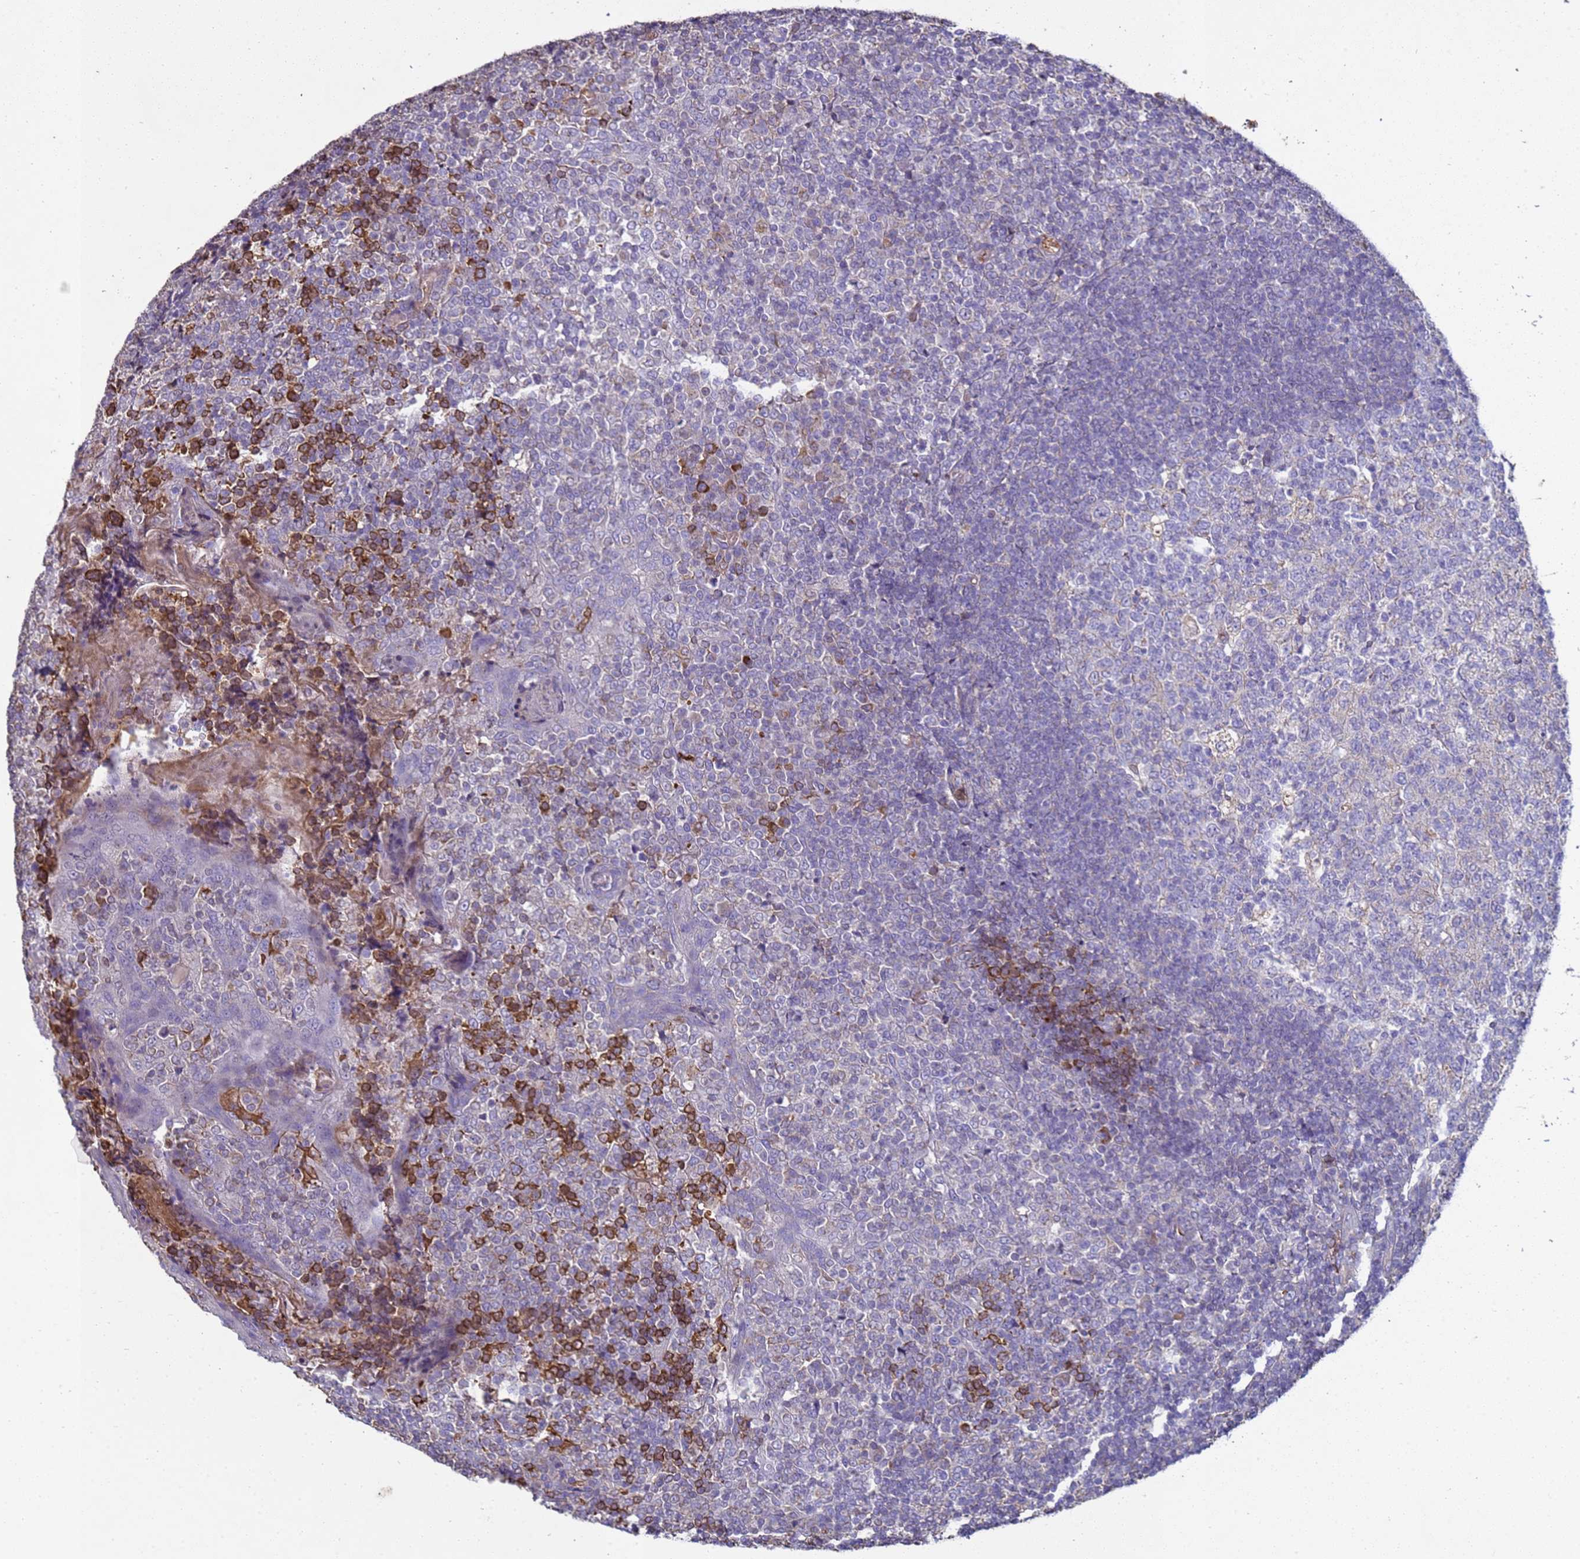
{"staining": {"intensity": "negative", "quantity": "none", "location": "none"}, "tissue": "tonsil", "cell_type": "Germinal center cells", "image_type": "normal", "snomed": [{"axis": "morphology", "description": "Normal tissue, NOS"}, {"axis": "topography", "description": "Tonsil"}], "caption": "Germinal center cells show no significant staining in normal tonsil.", "gene": "SGIP1", "patient": {"sex": "female", "age": 19}}